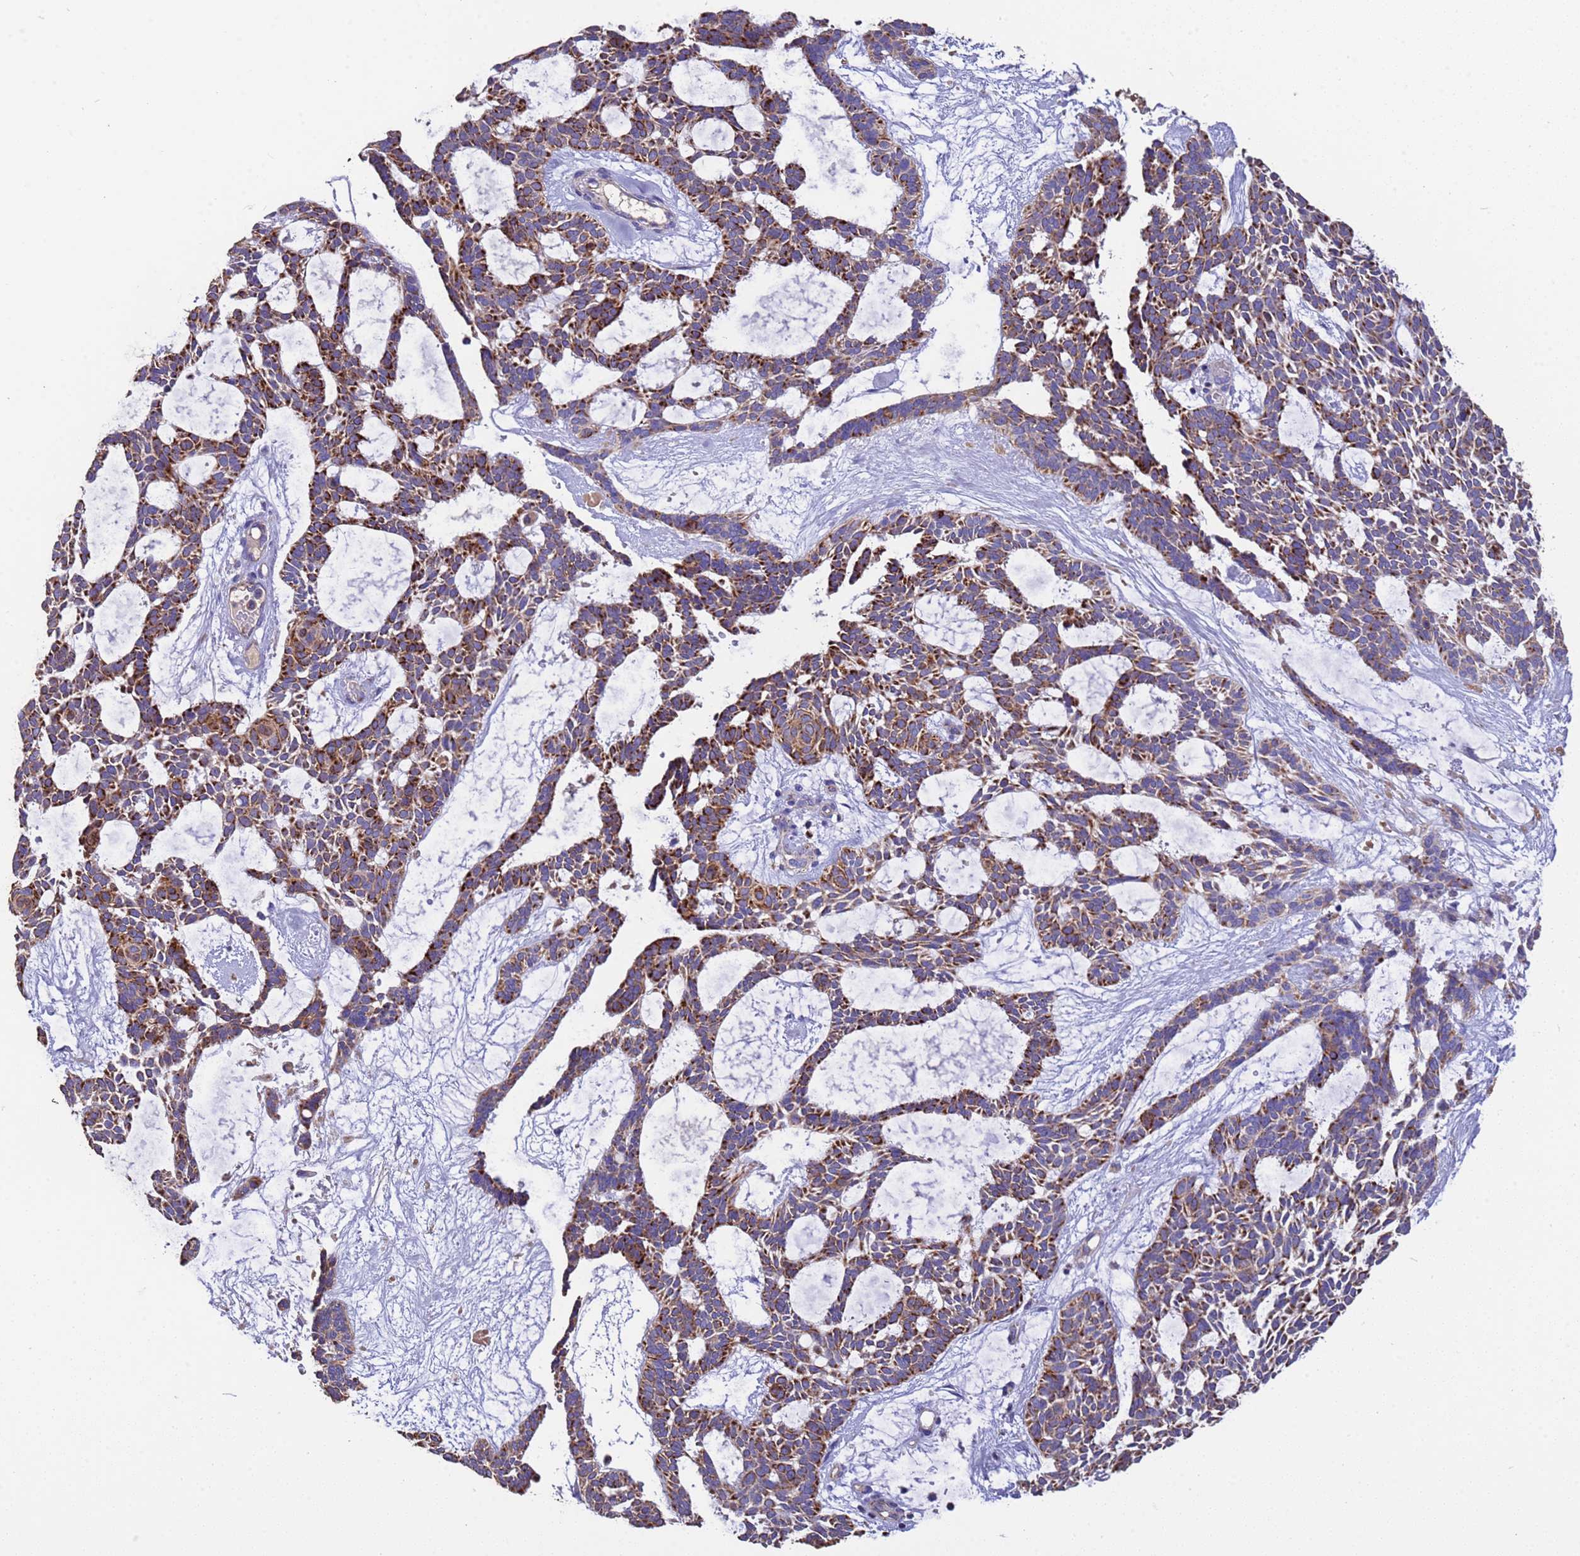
{"staining": {"intensity": "moderate", "quantity": ">75%", "location": "cytoplasmic/membranous"}, "tissue": "skin cancer", "cell_type": "Tumor cells", "image_type": "cancer", "snomed": [{"axis": "morphology", "description": "Basal cell carcinoma"}, {"axis": "topography", "description": "Skin"}], "caption": "Protein expression analysis of human basal cell carcinoma (skin) reveals moderate cytoplasmic/membranous positivity in approximately >75% of tumor cells.", "gene": "ZNFX1", "patient": {"sex": "male", "age": 61}}